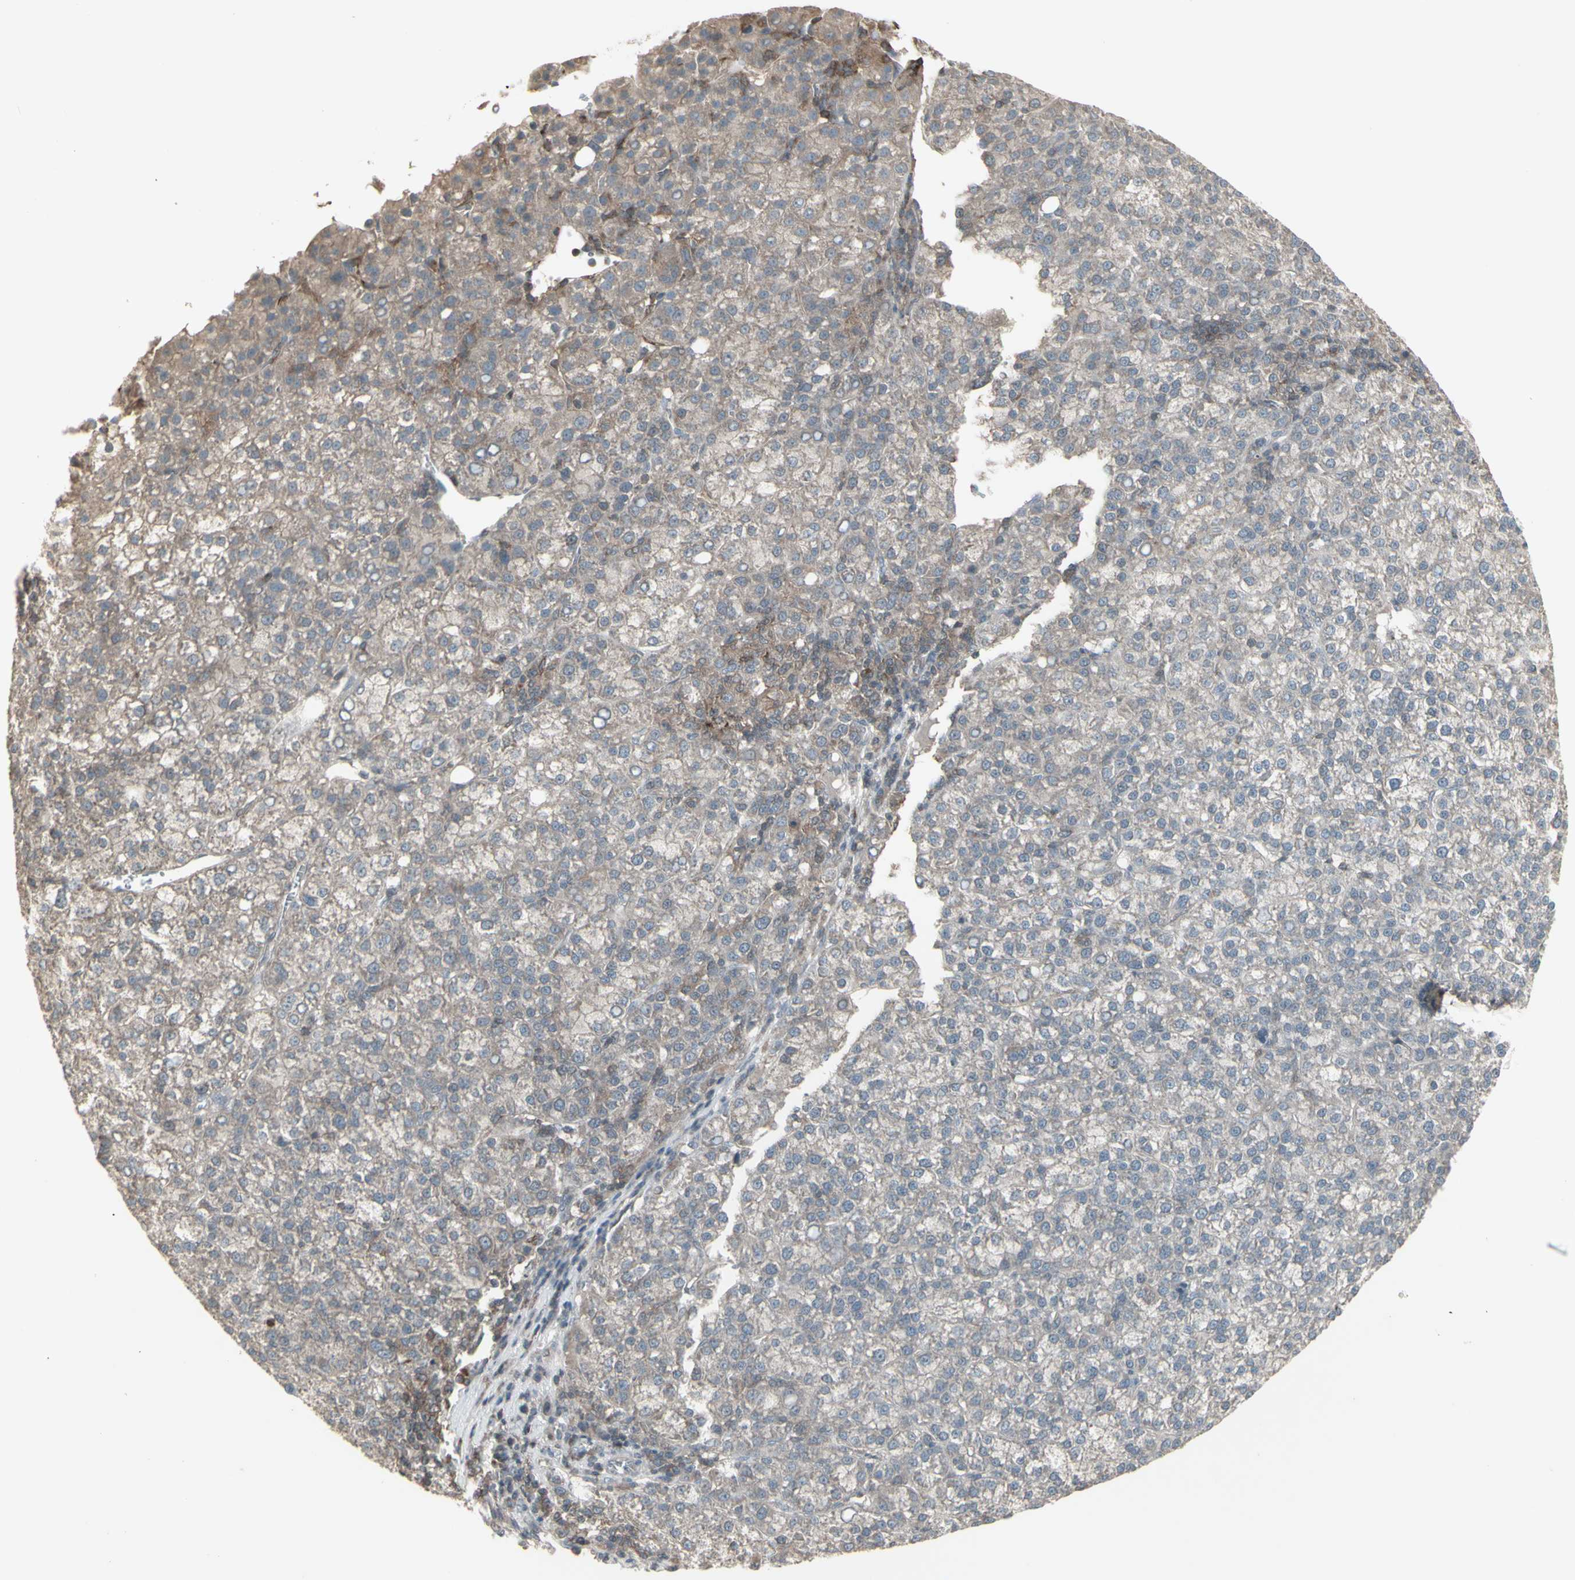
{"staining": {"intensity": "negative", "quantity": "none", "location": "none"}, "tissue": "liver cancer", "cell_type": "Tumor cells", "image_type": "cancer", "snomed": [{"axis": "morphology", "description": "Carcinoma, Hepatocellular, NOS"}, {"axis": "topography", "description": "Liver"}], "caption": "High magnification brightfield microscopy of liver hepatocellular carcinoma stained with DAB (3,3'-diaminobenzidine) (brown) and counterstained with hematoxylin (blue): tumor cells show no significant staining.", "gene": "CSK", "patient": {"sex": "female", "age": 58}}